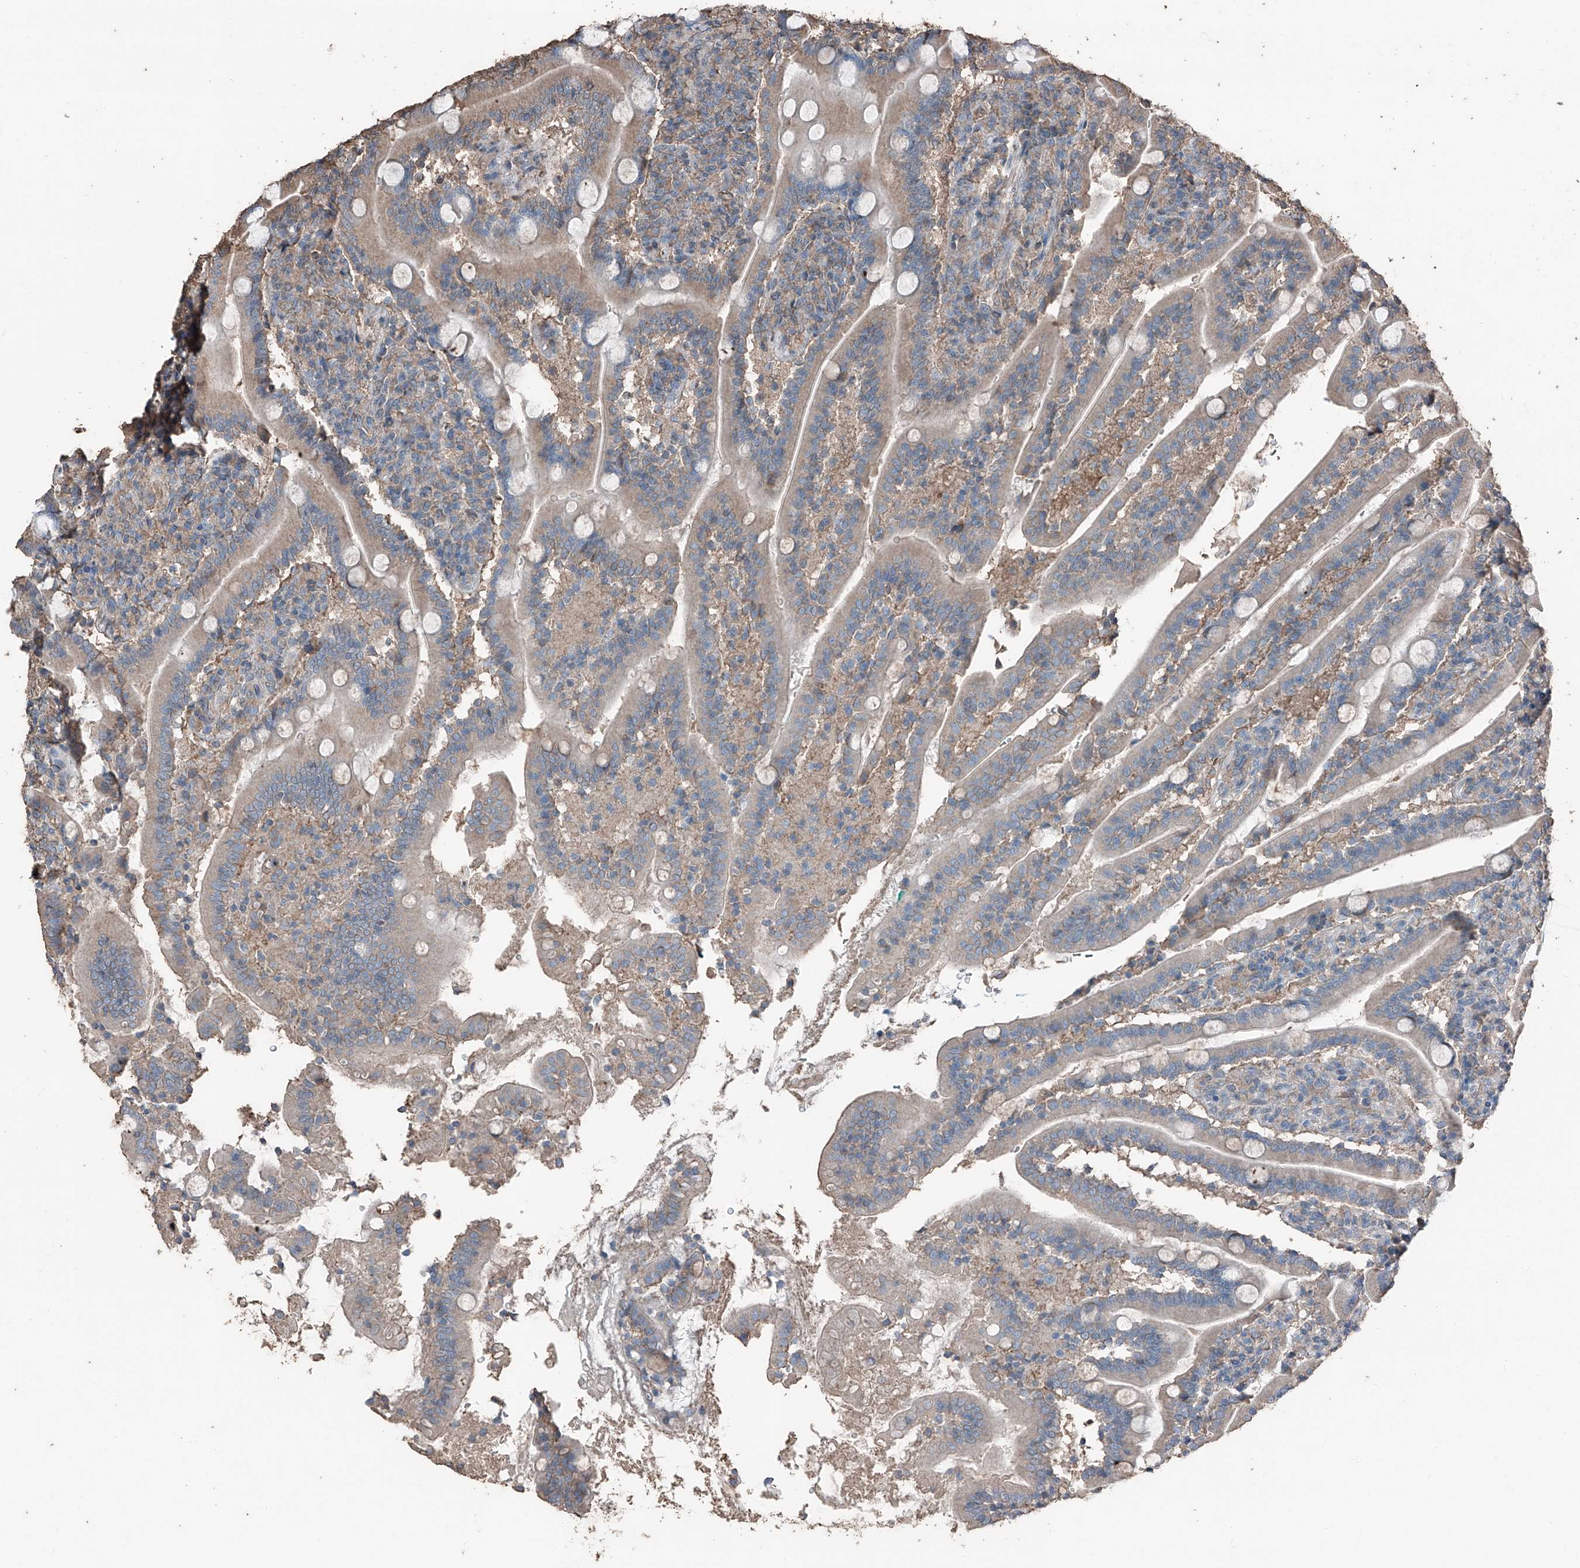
{"staining": {"intensity": "weak", "quantity": ">75%", "location": "cytoplasmic/membranous"}, "tissue": "duodenum", "cell_type": "Glandular cells", "image_type": "normal", "snomed": [{"axis": "morphology", "description": "Normal tissue, NOS"}, {"axis": "topography", "description": "Duodenum"}], "caption": "A brown stain shows weak cytoplasmic/membranous expression of a protein in glandular cells of normal human duodenum. (DAB (3,3'-diaminobenzidine) IHC with brightfield microscopy, high magnification).", "gene": "MAMLD1", "patient": {"sex": "male", "age": 35}}